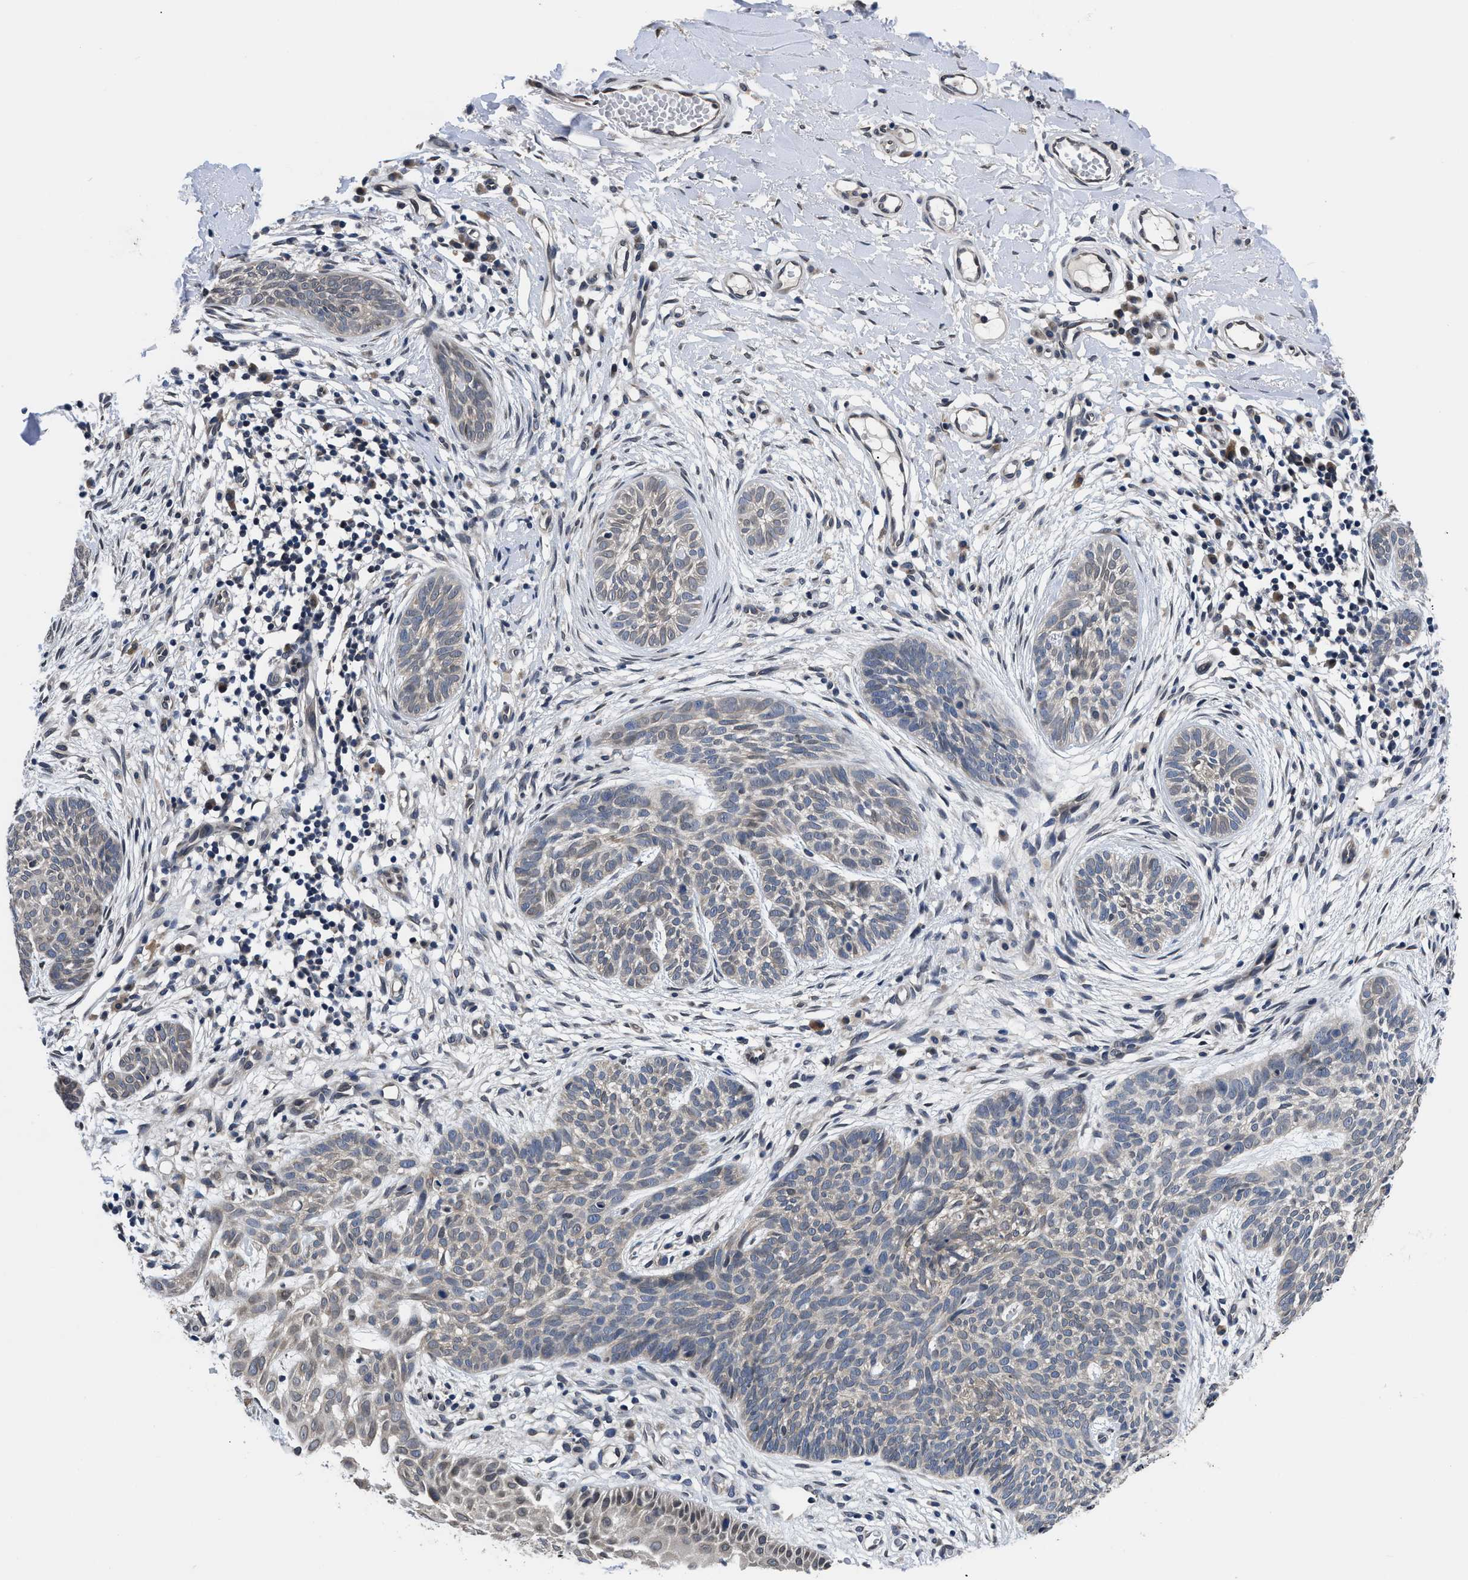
{"staining": {"intensity": "weak", "quantity": "<25%", "location": "cytoplasmic/membranous"}, "tissue": "skin cancer", "cell_type": "Tumor cells", "image_type": "cancer", "snomed": [{"axis": "morphology", "description": "Basal cell carcinoma"}, {"axis": "topography", "description": "Skin"}], "caption": "Immunohistochemical staining of skin cancer (basal cell carcinoma) demonstrates no significant expression in tumor cells.", "gene": "SNX10", "patient": {"sex": "female", "age": 59}}